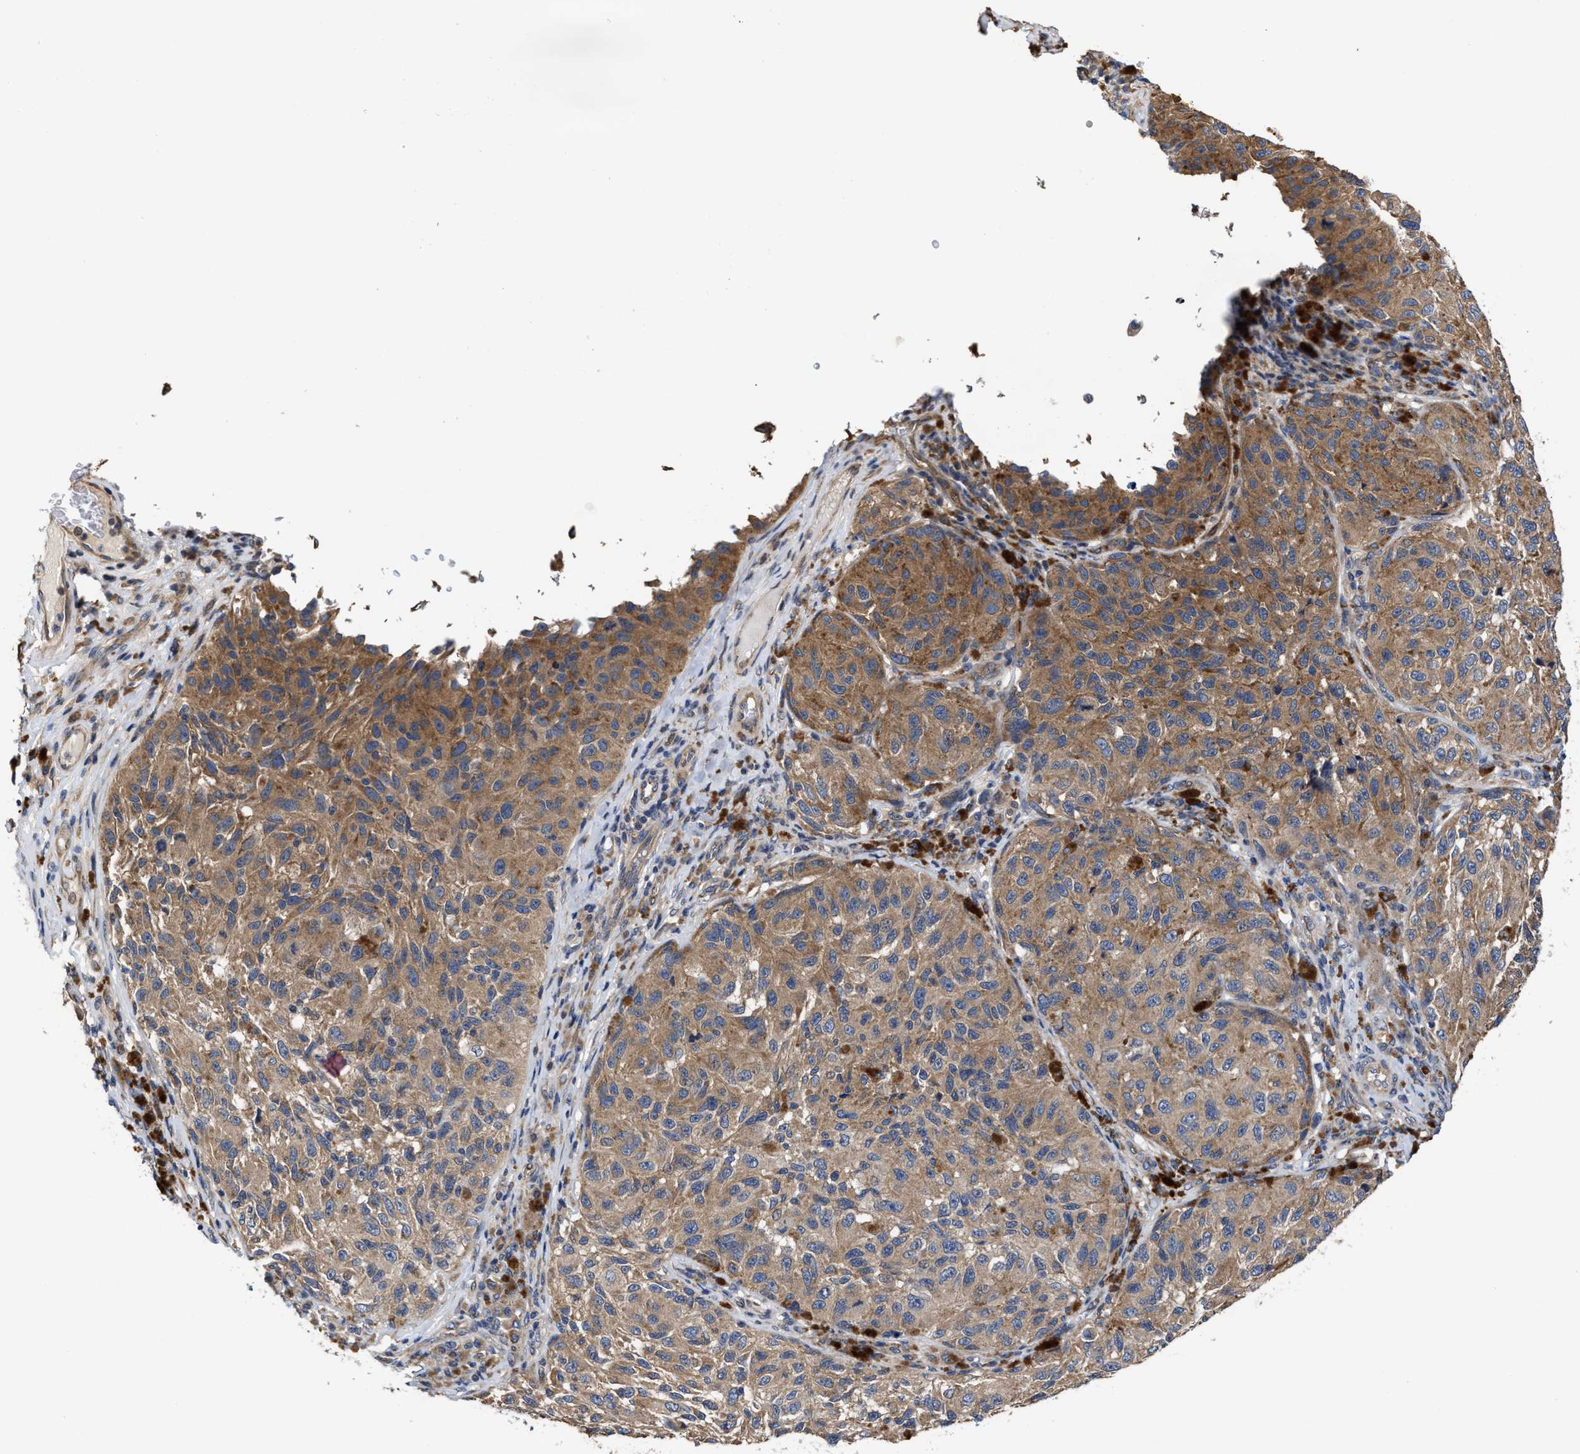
{"staining": {"intensity": "moderate", "quantity": ">75%", "location": "cytoplasmic/membranous"}, "tissue": "melanoma", "cell_type": "Tumor cells", "image_type": "cancer", "snomed": [{"axis": "morphology", "description": "Malignant melanoma, NOS"}, {"axis": "topography", "description": "Skin"}], "caption": "Protein staining shows moderate cytoplasmic/membranous staining in approximately >75% of tumor cells in melanoma.", "gene": "TRAF6", "patient": {"sex": "female", "age": 73}}